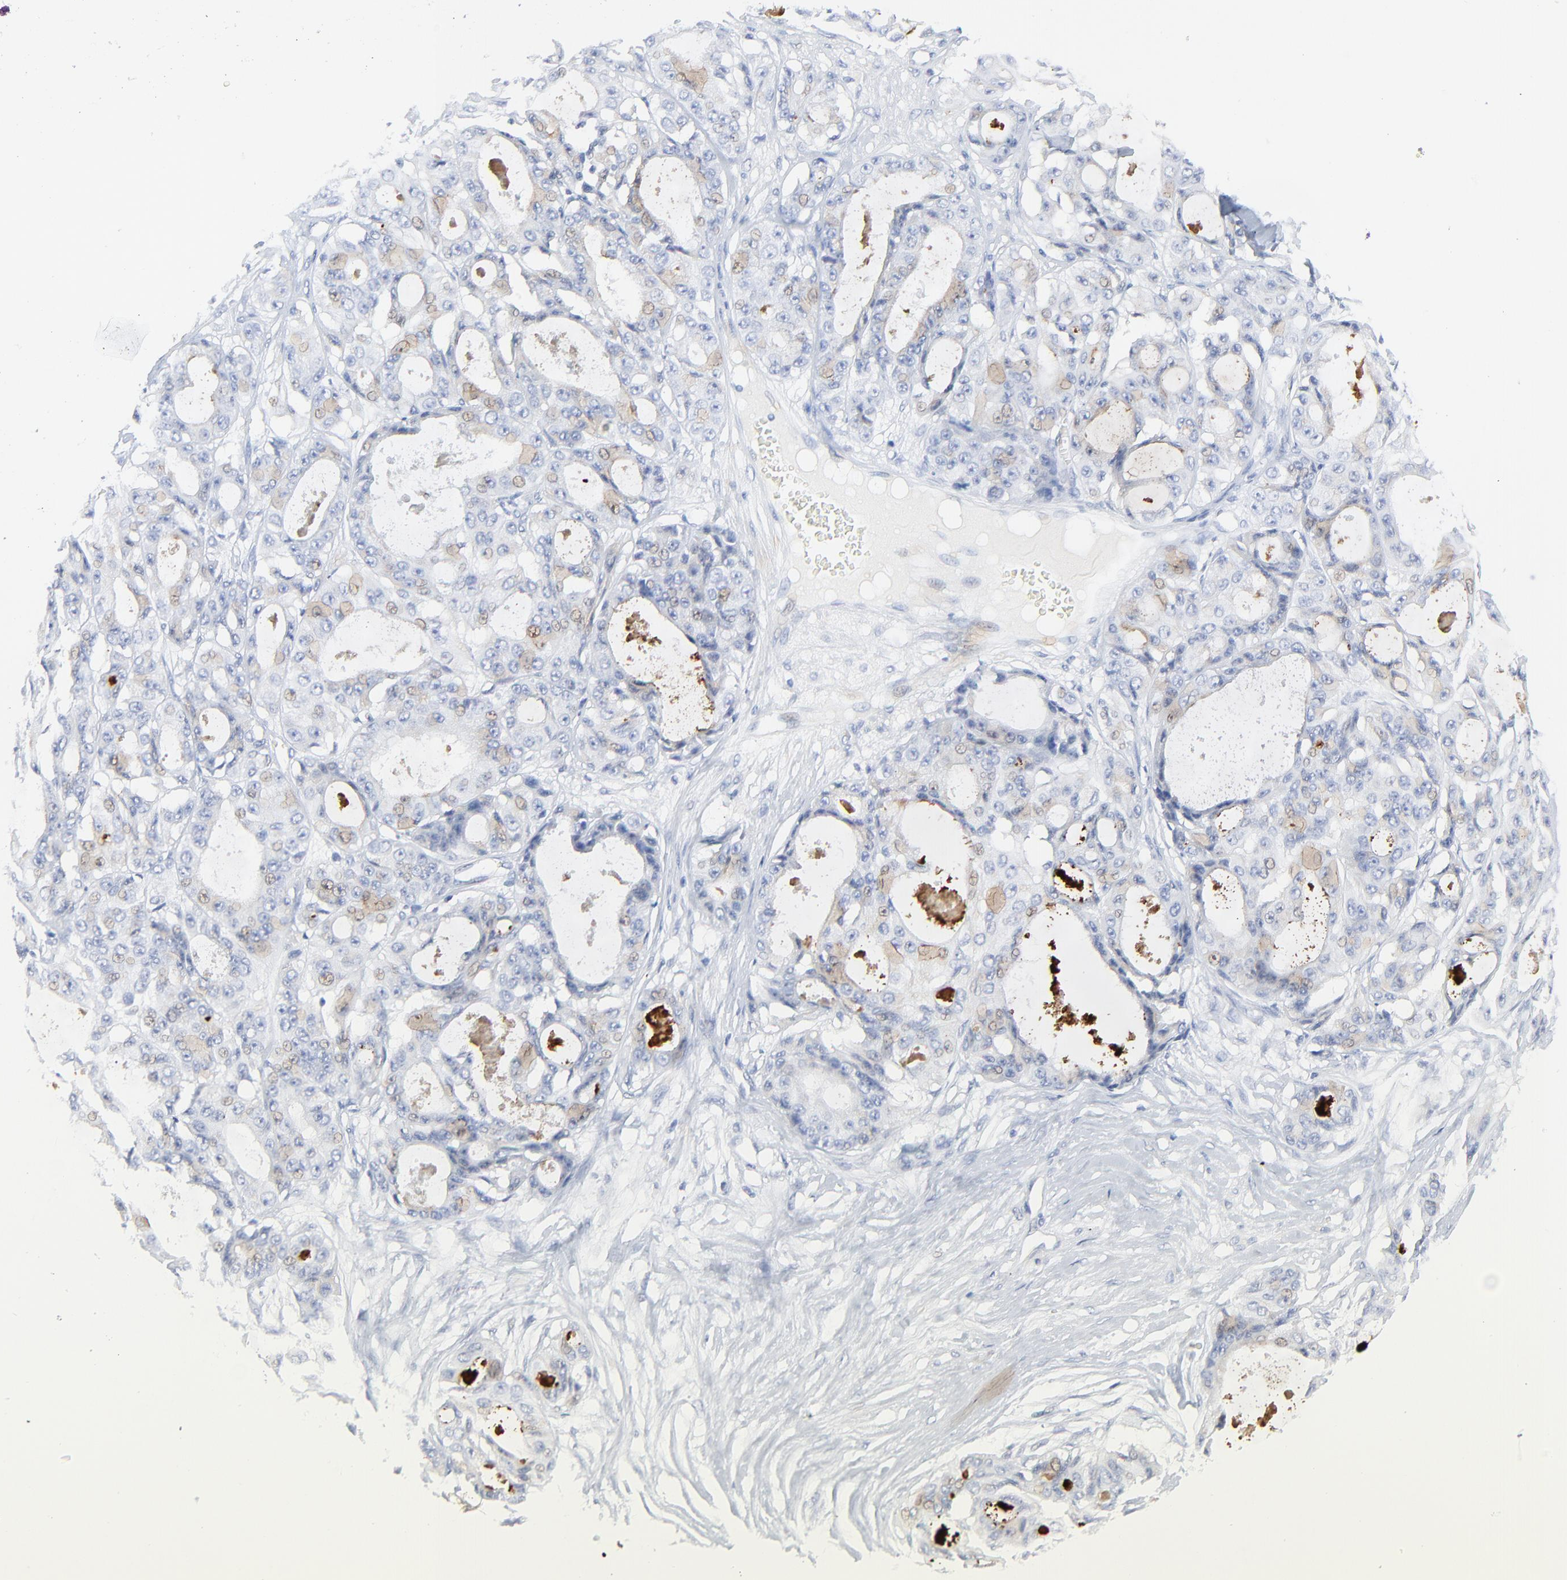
{"staining": {"intensity": "weak", "quantity": "<25%", "location": "cytoplasmic/membranous,nuclear"}, "tissue": "ovarian cancer", "cell_type": "Tumor cells", "image_type": "cancer", "snomed": [{"axis": "morphology", "description": "Carcinoma, endometroid"}, {"axis": "topography", "description": "Ovary"}], "caption": "Tumor cells are negative for brown protein staining in ovarian cancer.", "gene": "LCN2", "patient": {"sex": "female", "age": 61}}